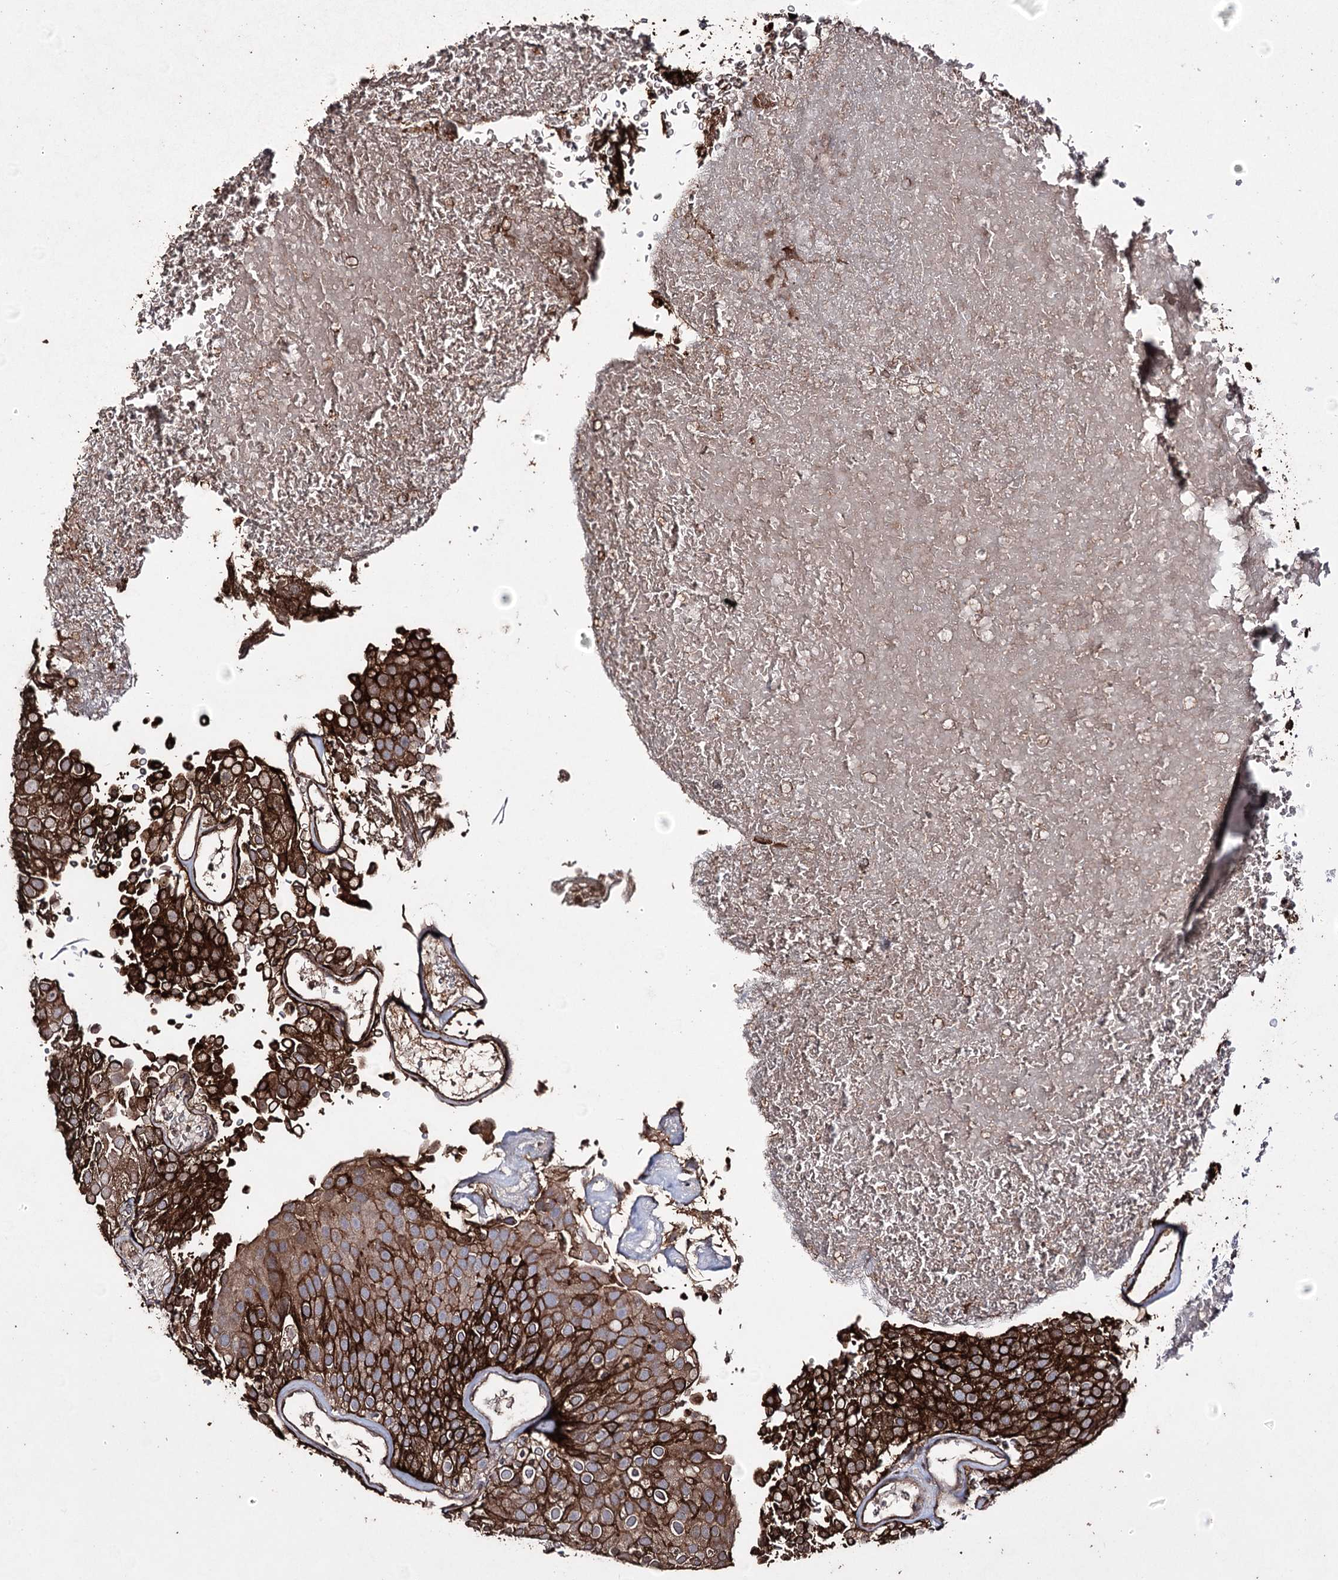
{"staining": {"intensity": "strong", "quantity": ">75%", "location": "cytoplasmic/membranous"}, "tissue": "urothelial cancer", "cell_type": "Tumor cells", "image_type": "cancer", "snomed": [{"axis": "morphology", "description": "Urothelial carcinoma, Low grade"}, {"axis": "topography", "description": "Urinary bladder"}], "caption": "Urothelial cancer stained with a protein marker reveals strong staining in tumor cells.", "gene": "ZNF662", "patient": {"sex": "male", "age": 78}}